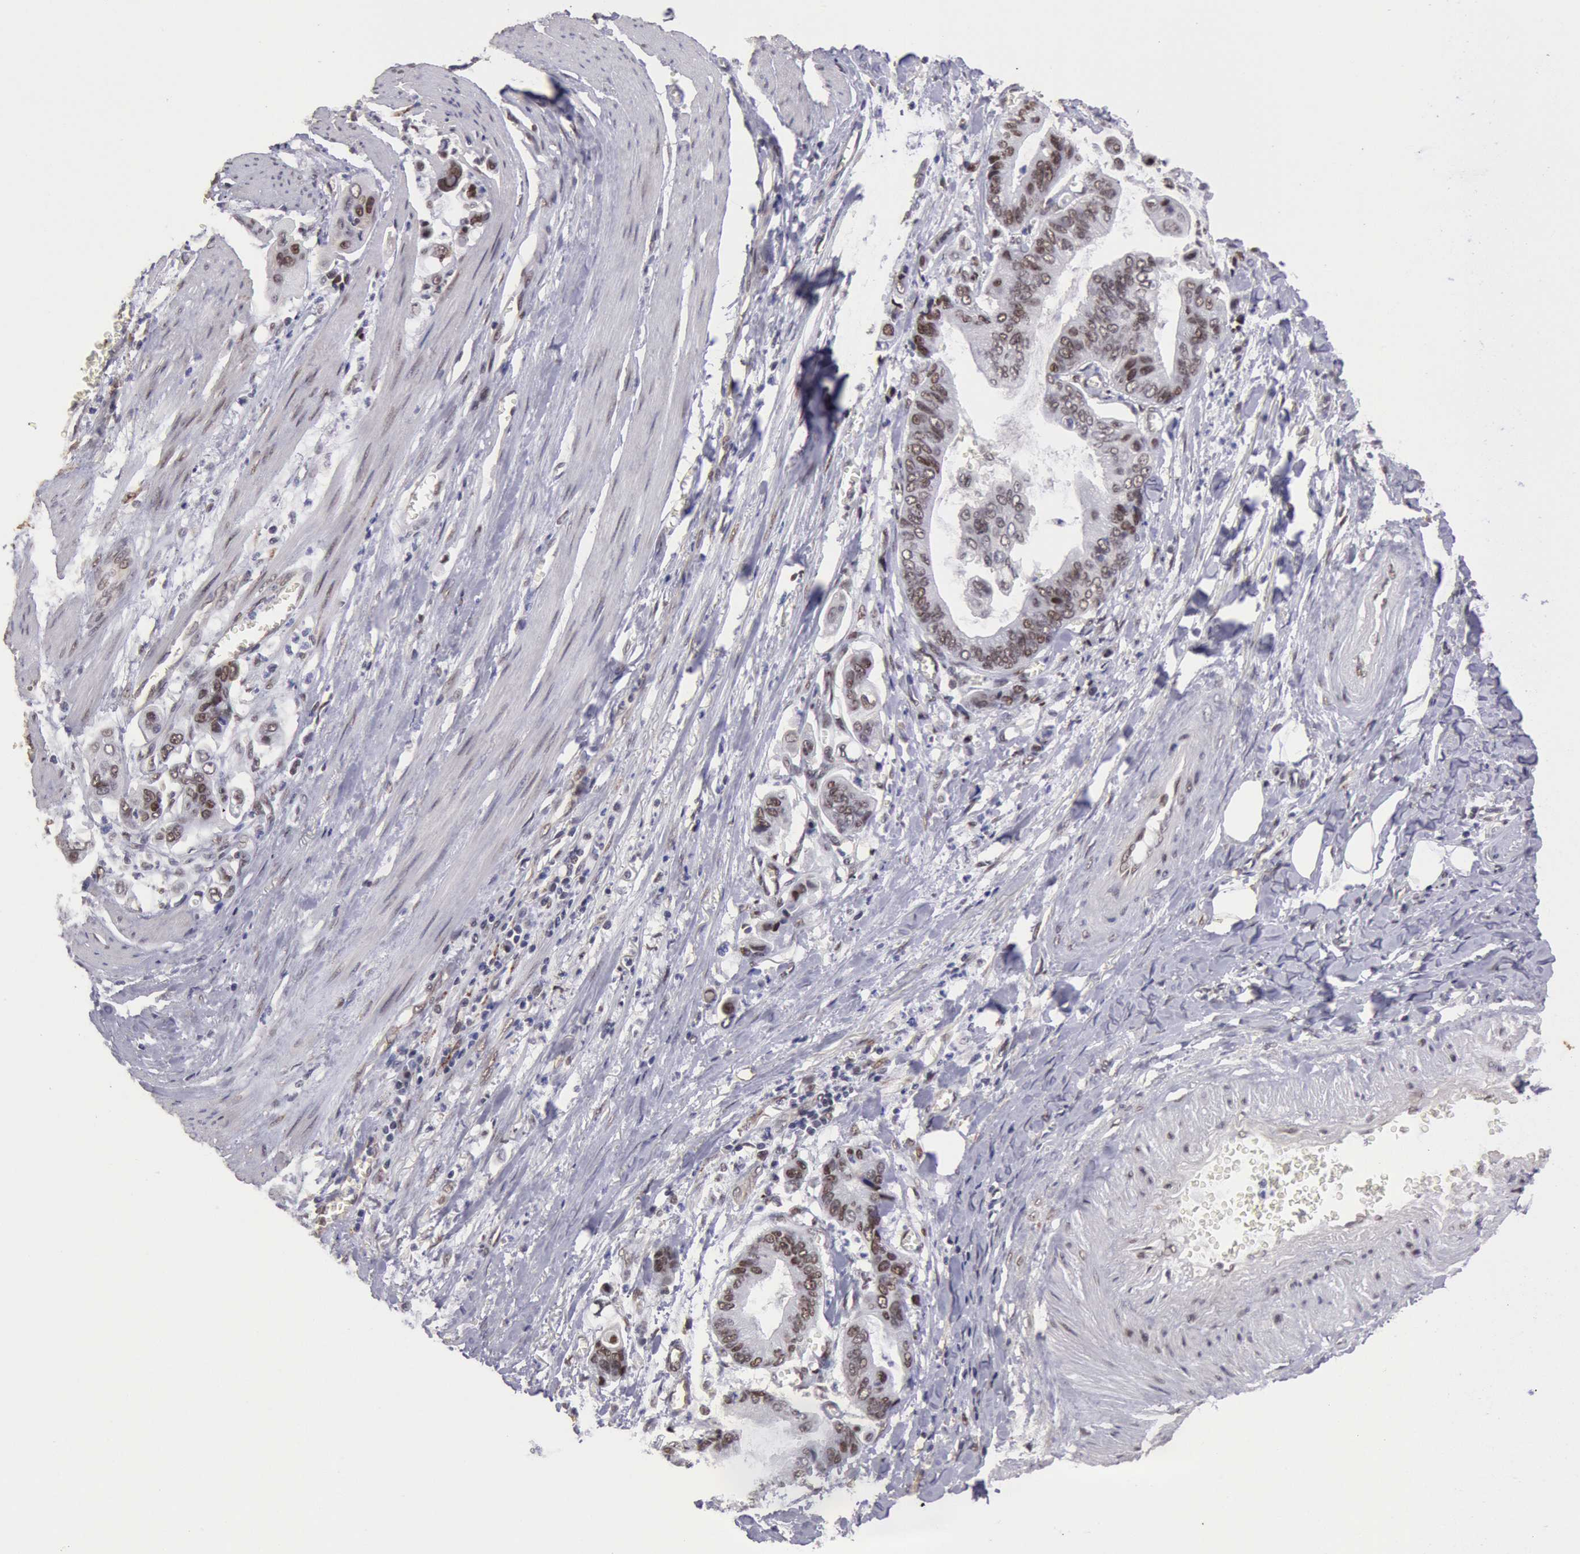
{"staining": {"intensity": "moderate", "quantity": ">75%", "location": "nuclear"}, "tissue": "stomach cancer", "cell_type": "Tumor cells", "image_type": "cancer", "snomed": [{"axis": "morphology", "description": "Adenocarcinoma, NOS"}, {"axis": "topography", "description": "Stomach, upper"}], "caption": "Stomach adenocarcinoma stained with a brown dye demonstrates moderate nuclear positive staining in approximately >75% of tumor cells.", "gene": "CDKN2B", "patient": {"sex": "male", "age": 80}}